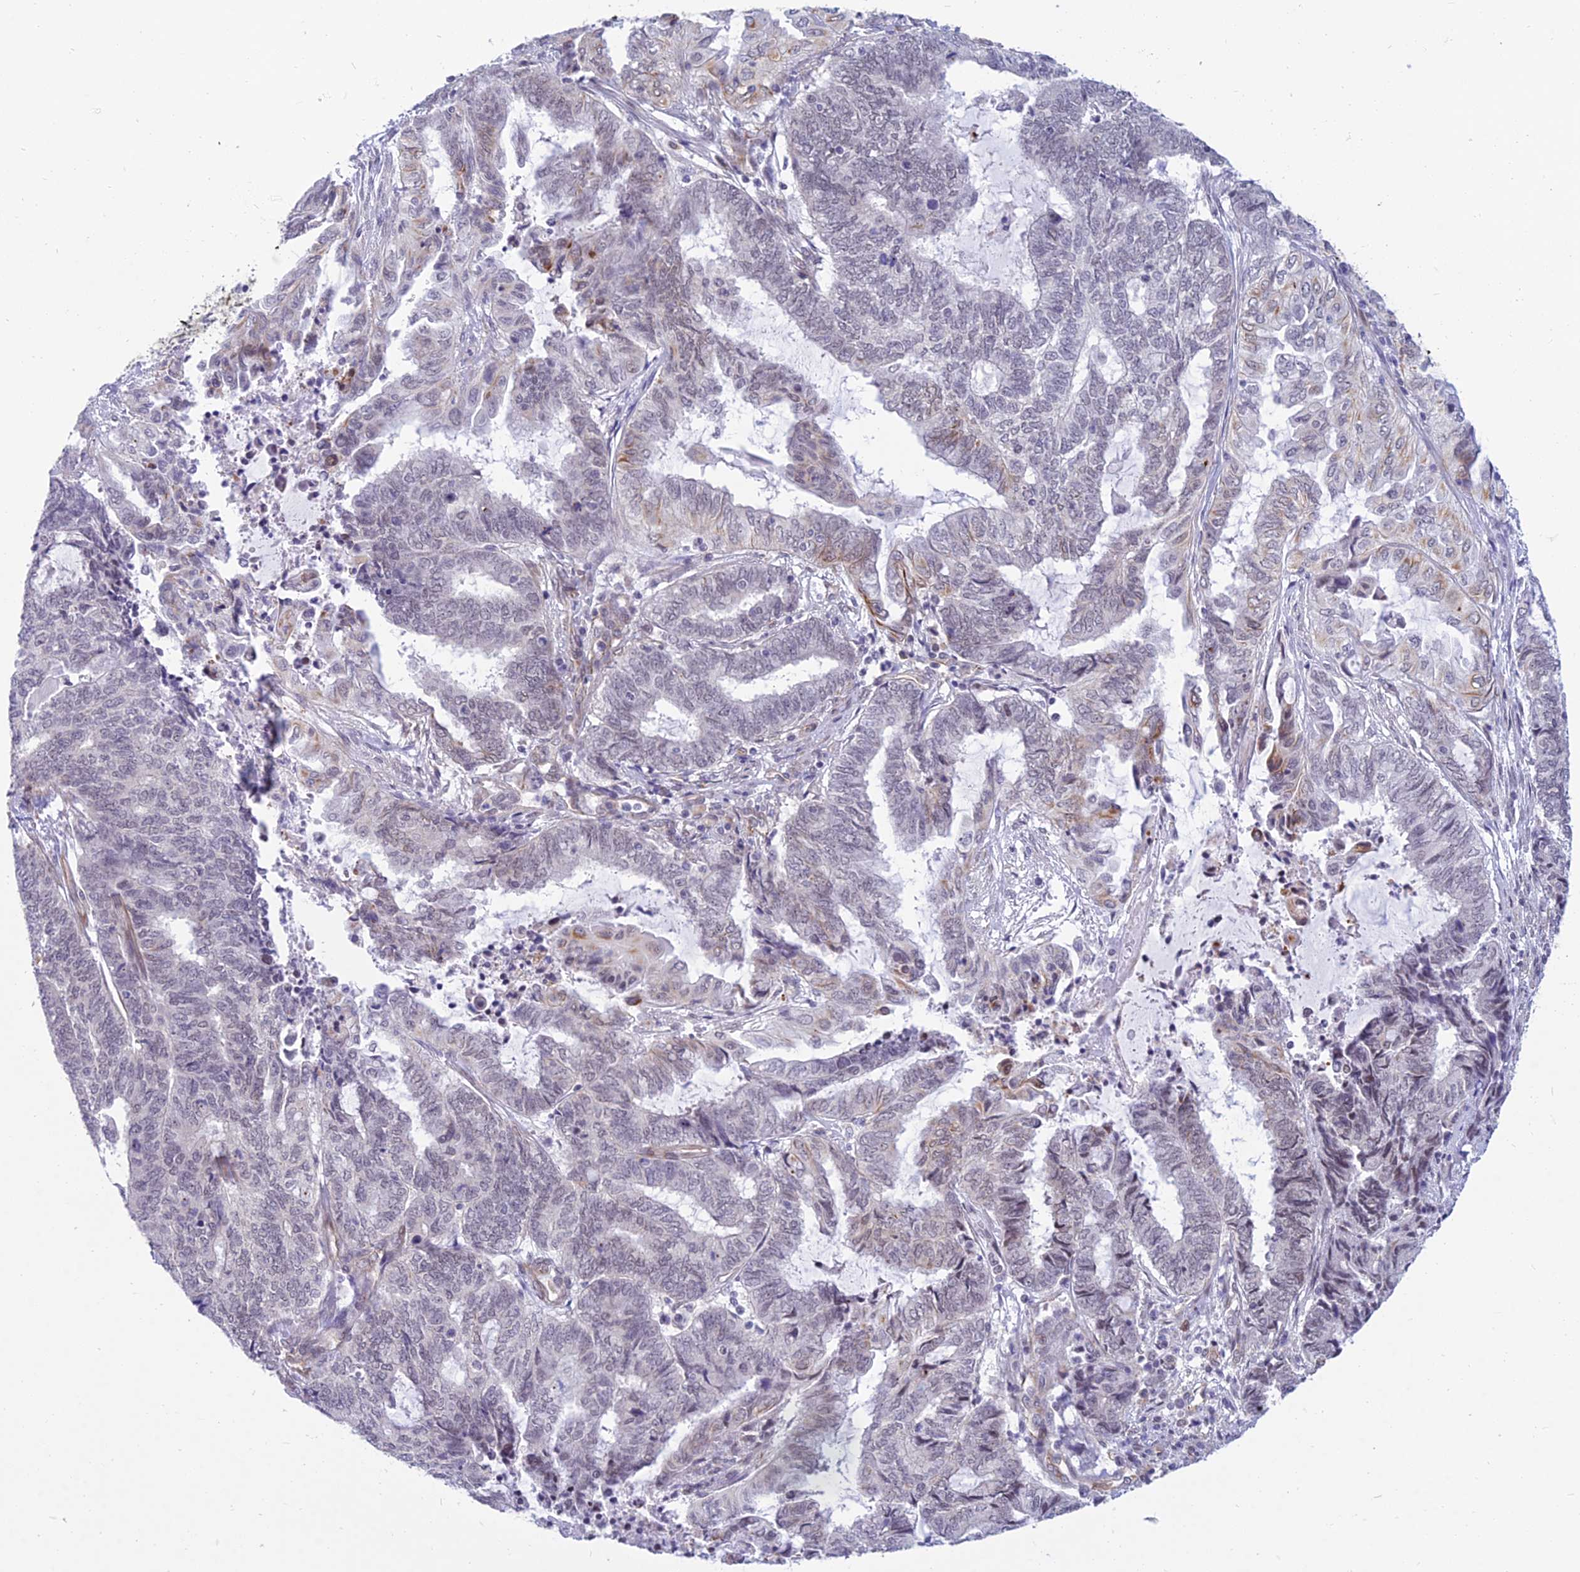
{"staining": {"intensity": "weak", "quantity": "<25%", "location": "cytoplasmic/membranous"}, "tissue": "endometrial cancer", "cell_type": "Tumor cells", "image_type": "cancer", "snomed": [{"axis": "morphology", "description": "Adenocarcinoma, NOS"}, {"axis": "topography", "description": "Uterus"}, {"axis": "topography", "description": "Endometrium"}], "caption": "Immunohistochemistry photomicrograph of endometrial adenocarcinoma stained for a protein (brown), which displays no positivity in tumor cells.", "gene": "SAPCD2", "patient": {"sex": "female", "age": 70}}